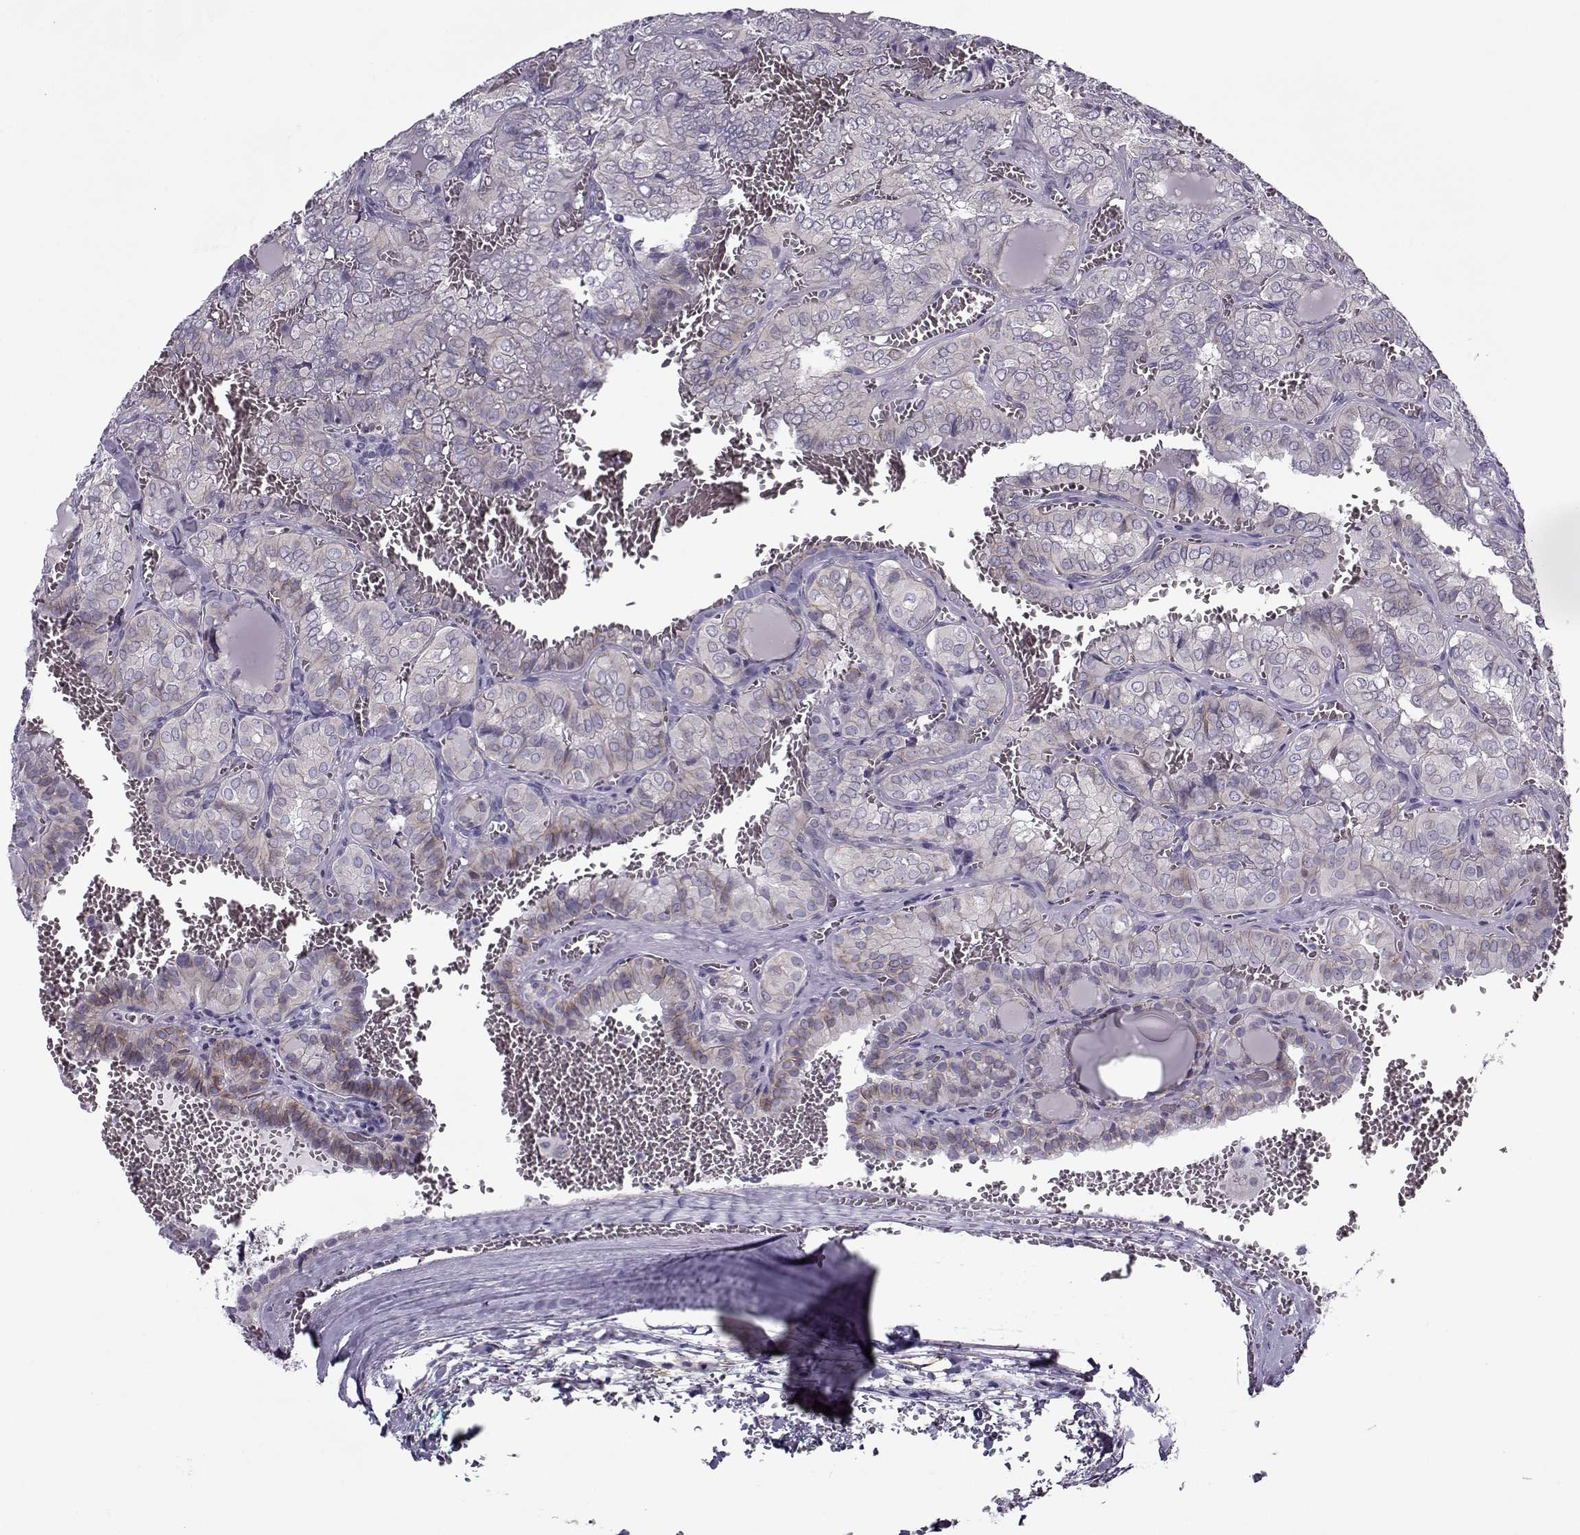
{"staining": {"intensity": "weak", "quantity": "<25%", "location": "cytoplasmic/membranous"}, "tissue": "thyroid cancer", "cell_type": "Tumor cells", "image_type": "cancer", "snomed": [{"axis": "morphology", "description": "Papillary adenocarcinoma, NOS"}, {"axis": "topography", "description": "Thyroid gland"}], "caption": "A high-resolution micrograph shows immunohistochemistry (IHC) staining of thyroid cancer, which shows no significant expression in tumor cells. Brightfield microscopy of immunohistochemistry stained with DAB (3,3'-diaminobenzidine) (brown) and hematoxylin (blue), captured at high magnification.", "gene": "PP2D1", "patient": {"sex": "female", "age": 41}}